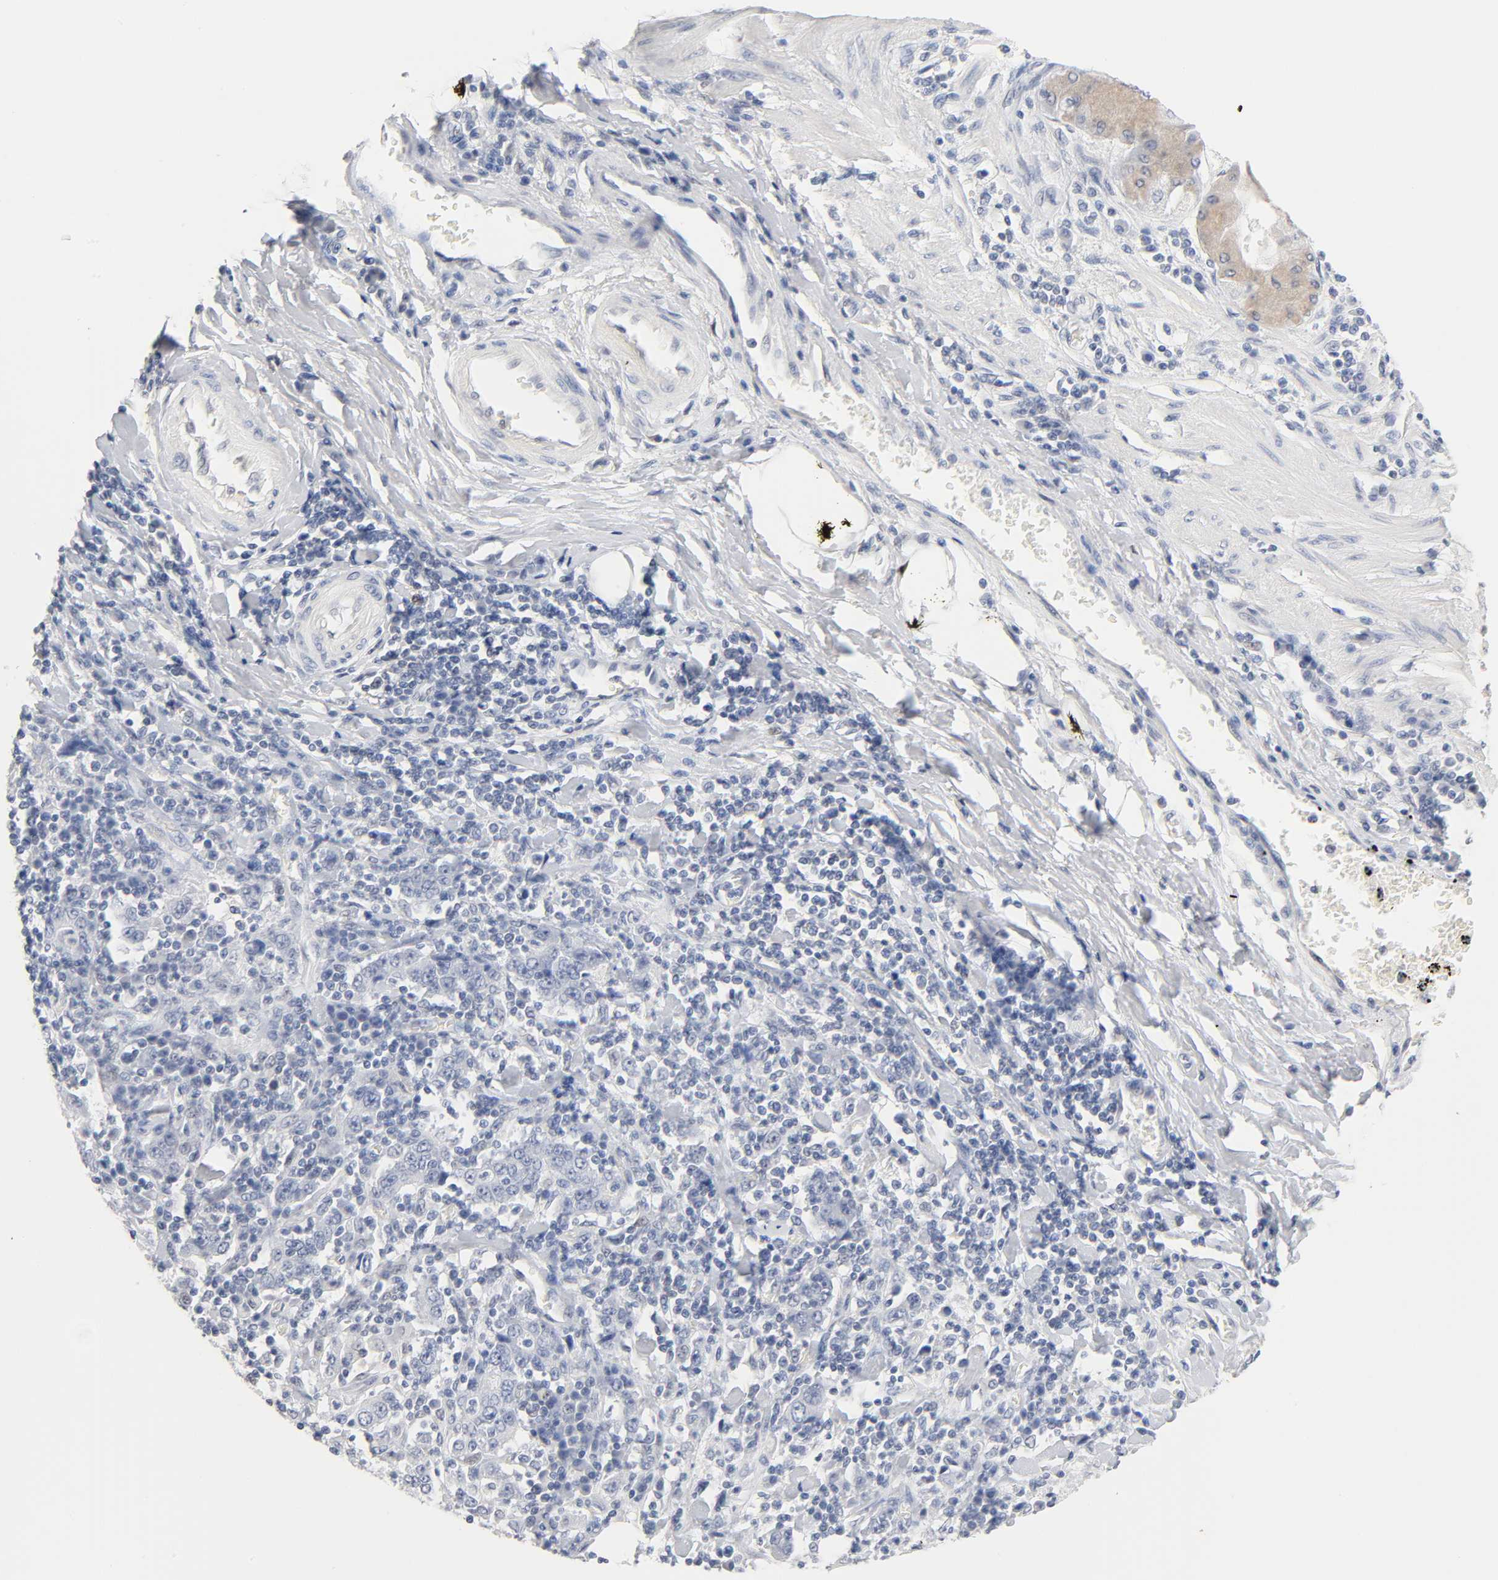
{"staining": {"intensity": "negative", "quantity": "none", "location": "none"}, "tissue": "stomach cancer", "cell_type": "Tumor cells", "image_type": "cancer", "snomed": [{"axis": "morphology", "description": "Normal tissue, NOS"}, {"axis": "morphology", "description": "Adenocarcinoma, NOS"}, {"axis": "topography", "description": "Stomach, upper"}, {"axis": "topography", "description": "Stomach"}], "caption": "This is an immunohistochemistry (IHC) micrograph of human stomach adenocarcinoma. There is no positivity in tumor cells.", "gene": "NFATC1", "patient": {"sex": "male", "age": 59}}